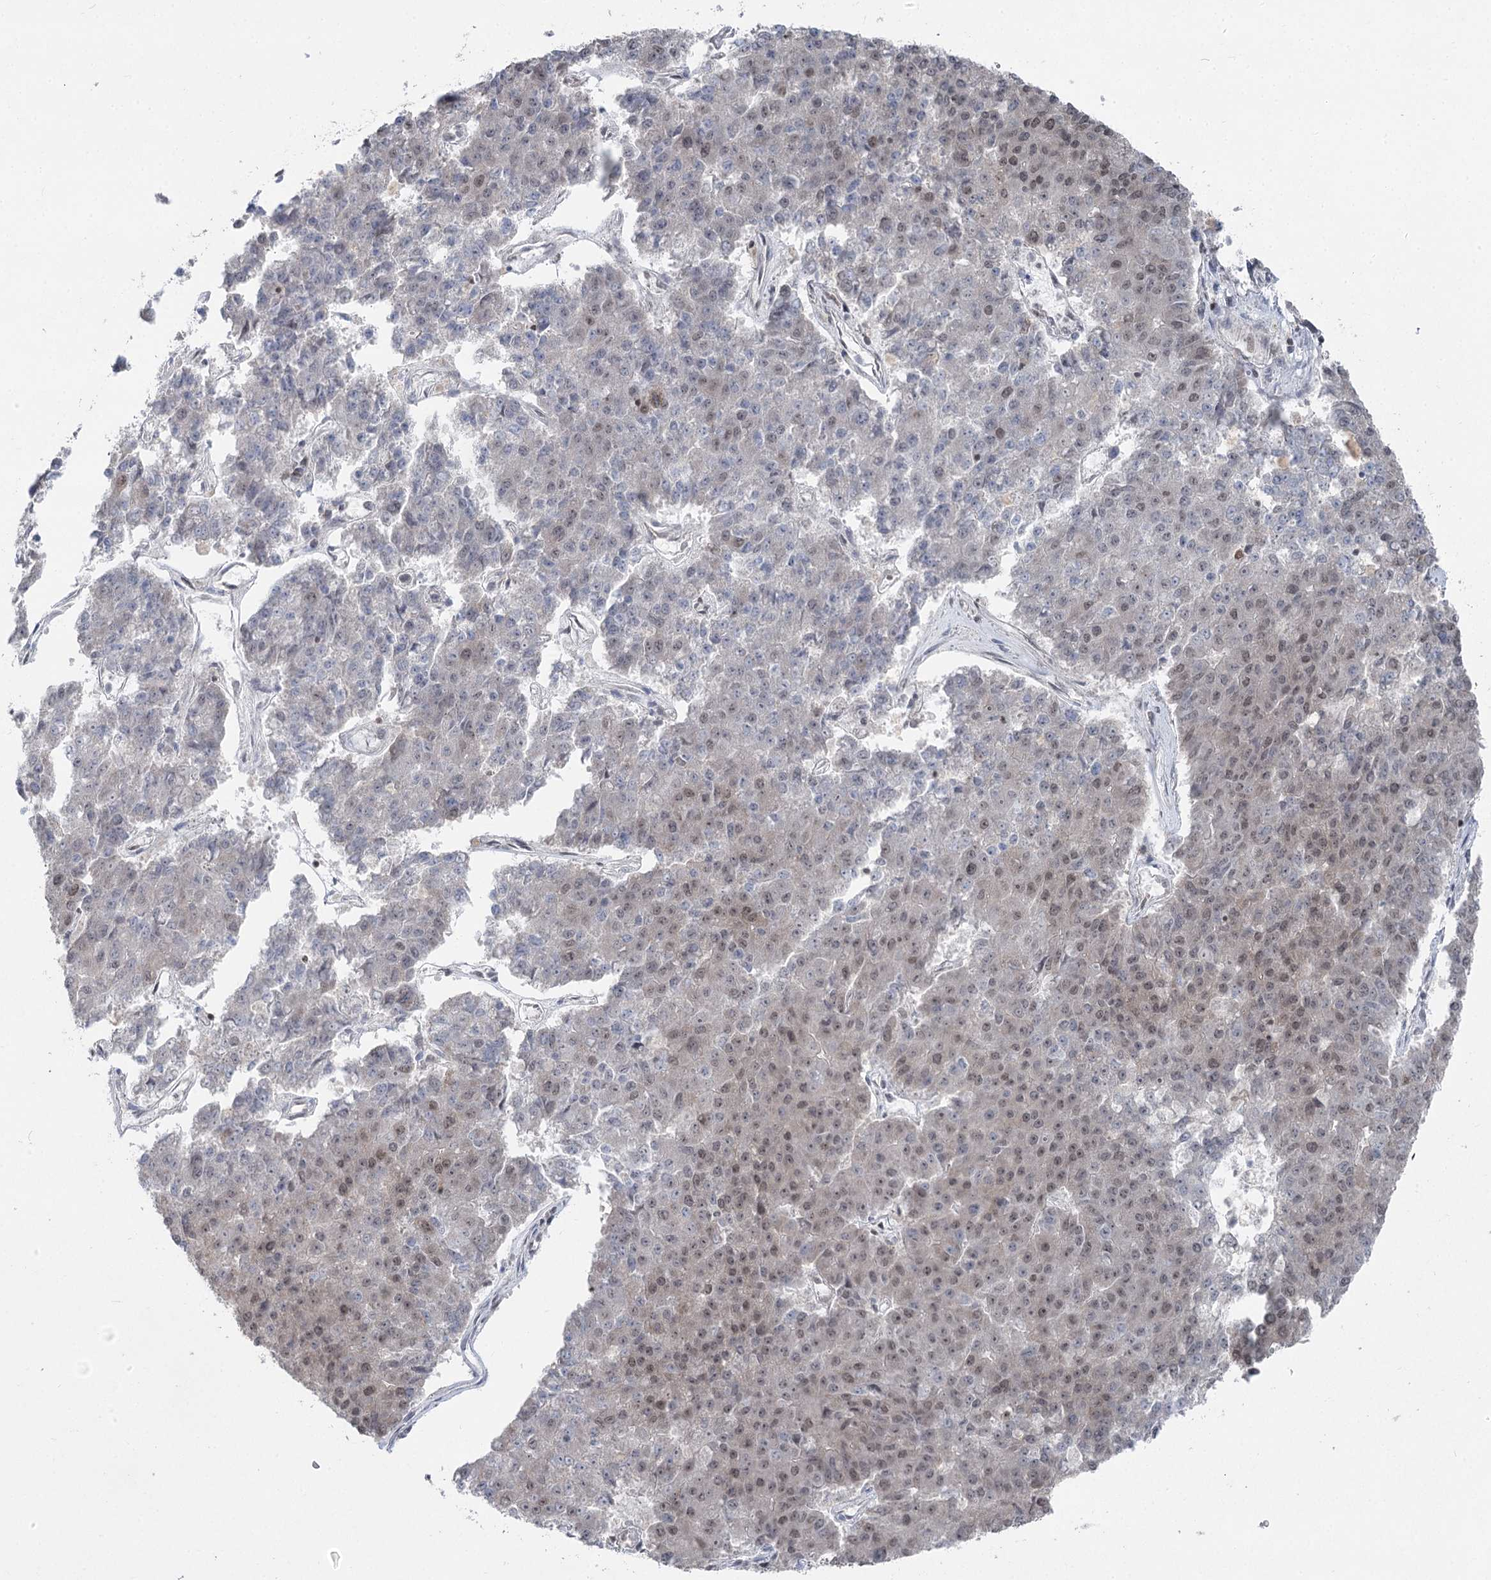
{"staining": {"intensity": "weak", "quantity": "25%-75%", "location": "nuclear"}, "tissue": "pancreatic cancer", "cell_type": "Tumor cells", "image_type": "cancer", "snomed": [{"axis": "morphology", "description": "Adenocarcinoma, NOS"}, {"axis": "topography", "description": "Pancreas"}], "caption": "Weak nuclear positivity is appreciated in approximately 25%-75% of tumor cells in adenocarcinoma (pancreatic). The staining was performed using DAB (3,3'-diaminobenzidine), with brown indicating positive protein expression. Nuclei are stained blue with hematoxylin.", "gene": "CGGBP1", "patient": {"sex": "male", "age": 50}}